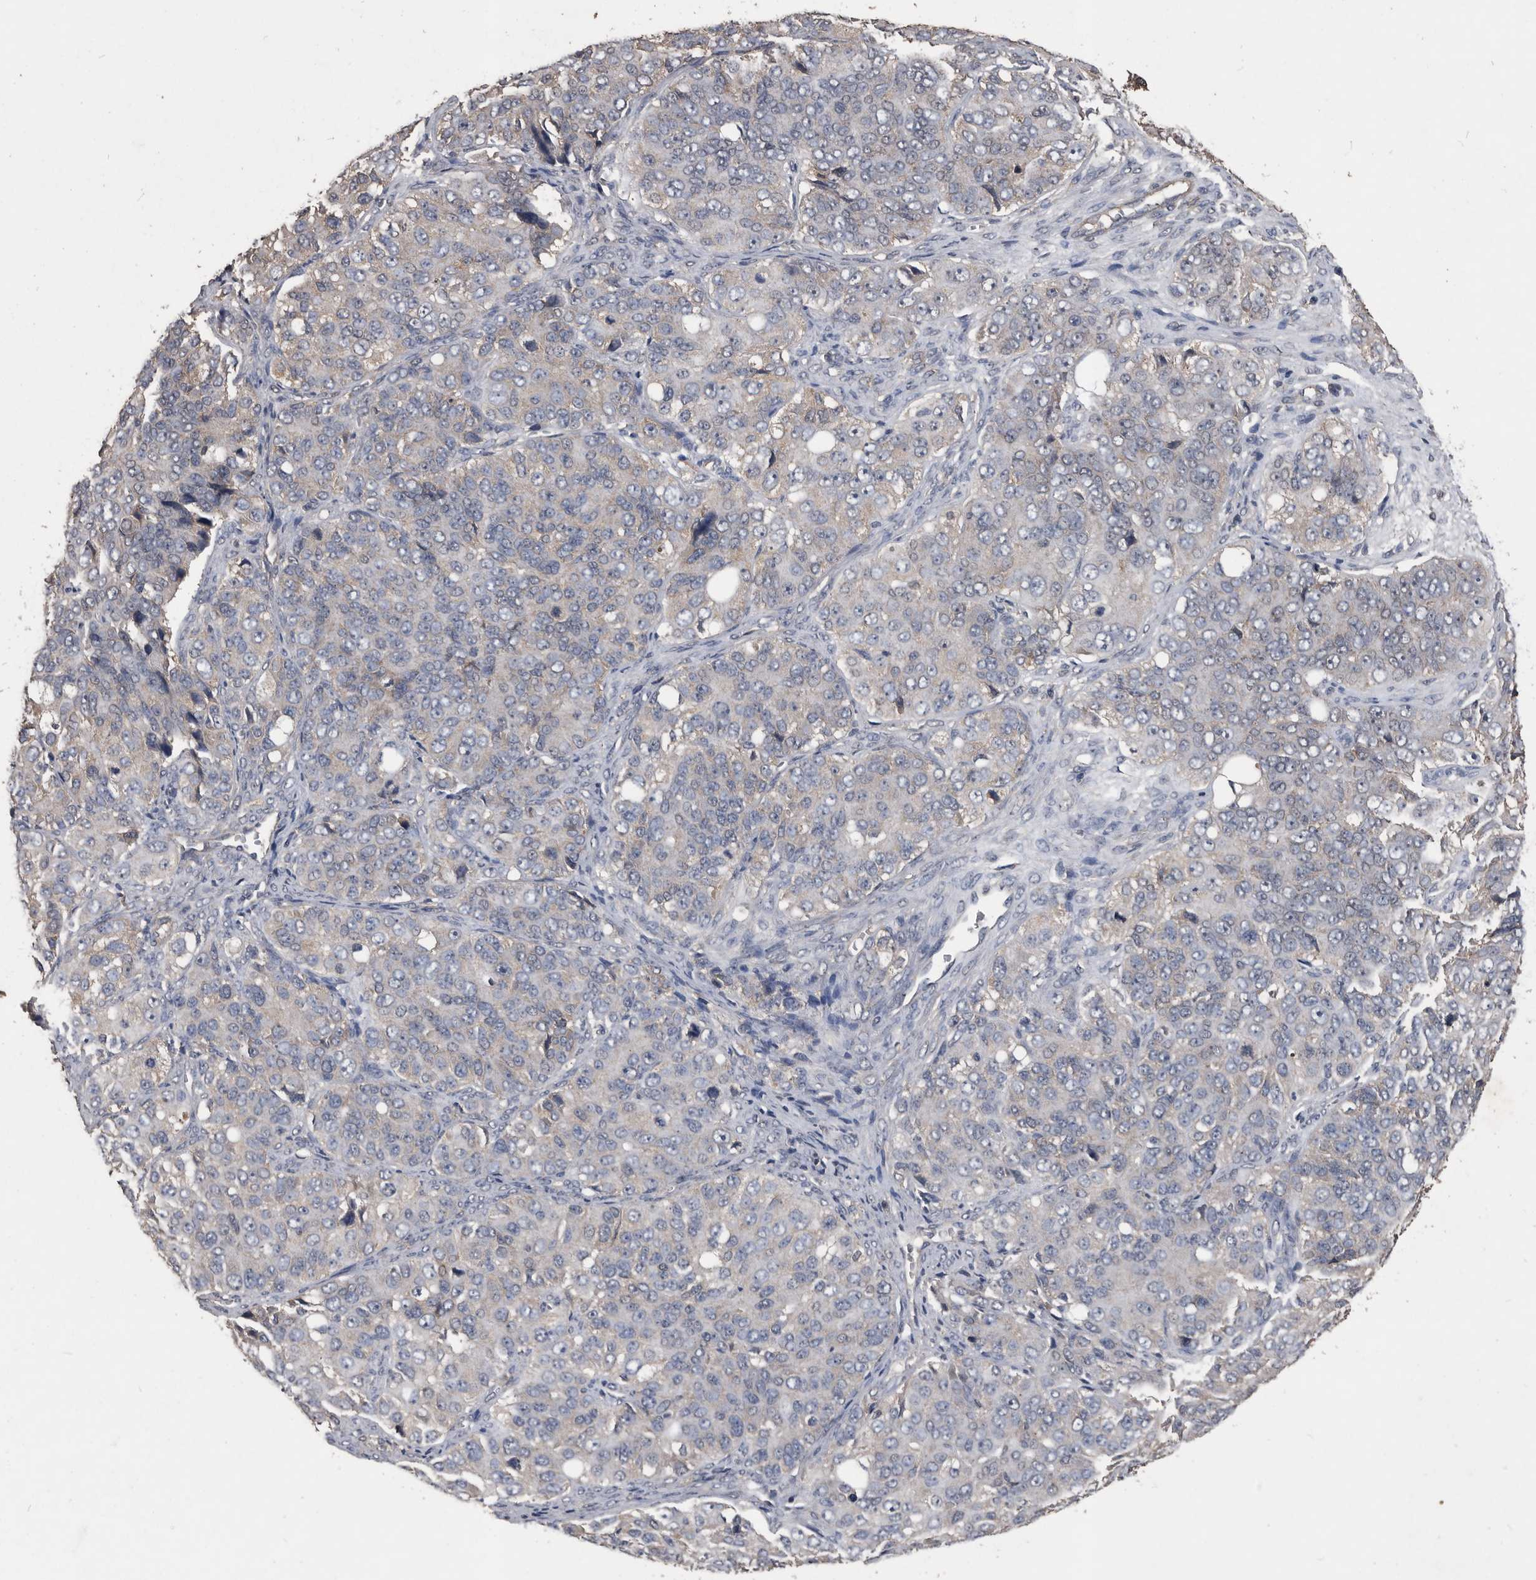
{"staining": {"intensity": "weak", "quantity": "<25%", "location": "cytoplasmic/membranous"}, "tissue": "ovarian cancer", "cell_type": "Tumor cells", "image_type": "cancer", "snomed": [{"axis": "morphology", "description": "Carcinoma, endometroid"}, {"axis": "topography", "description": "Ovary"}], "caption": "IHC image of human ovarian endometroid carcinoma stained for a protein (brown), which shows no staining in tumor cells.", "gene": "NRBP1", "patient": {"sex": "female", "age": 51}}